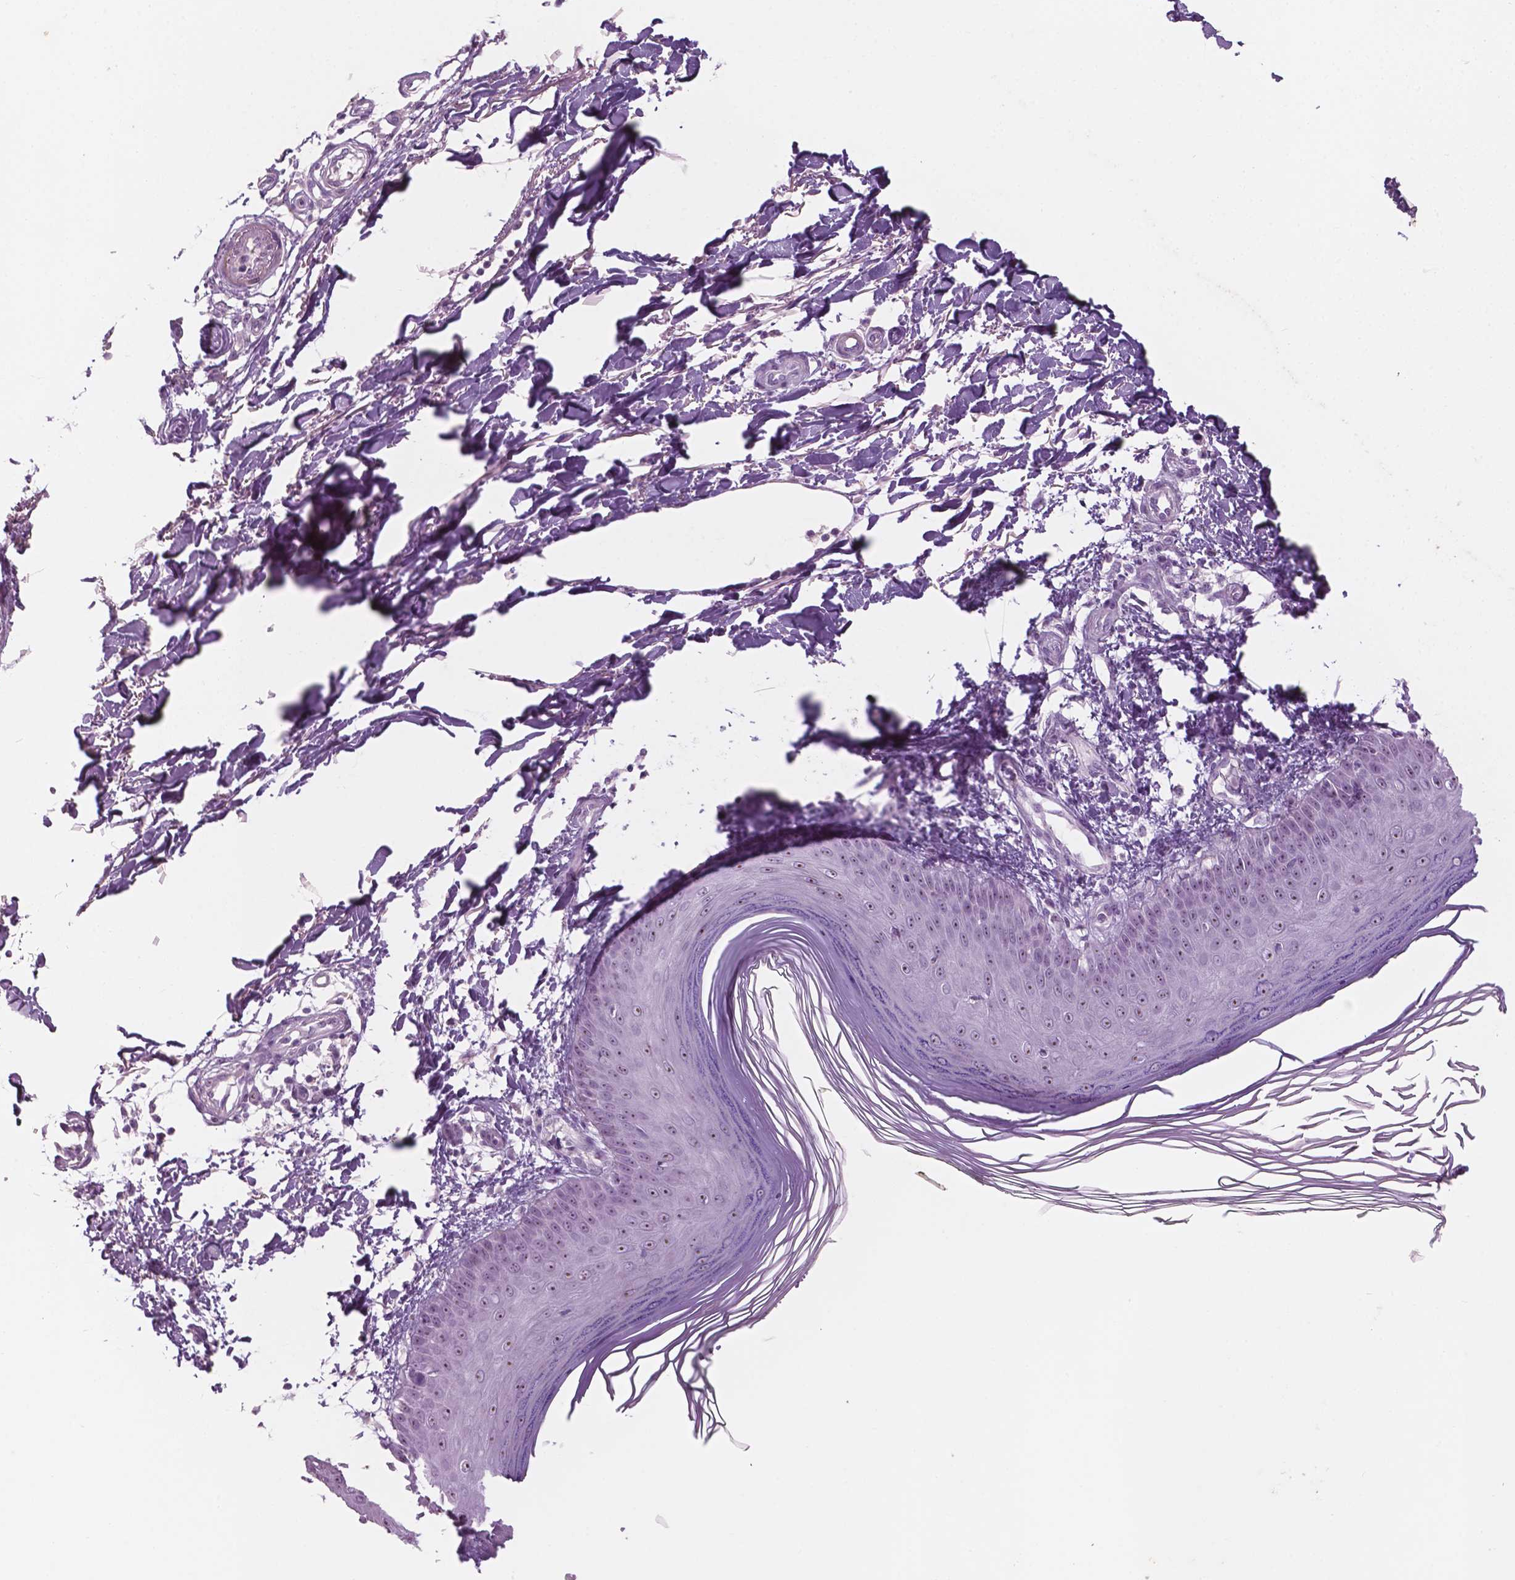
{"staining": {"intensity": "weak", "quantity": "<25%", "location": "nuclear"}, "tissue": "skin", "cell_type": "Fibroblasts", "image_type": "normal", "snomed": [{"axis": "morphology", "description": "Normal tissue, NOS"}, {"axis": "topography", "description": "Skin"}], "caption": "DAB immunohistochemical staining of benign human skin demonstrates no significant staining in fibroblasts. (Brightfield microscopy of DAB (3,3'-diaminobenzidine) IHC at high magnification).", "gene": "ZNF853", "patient": {"sex": "female", "age": 62}}